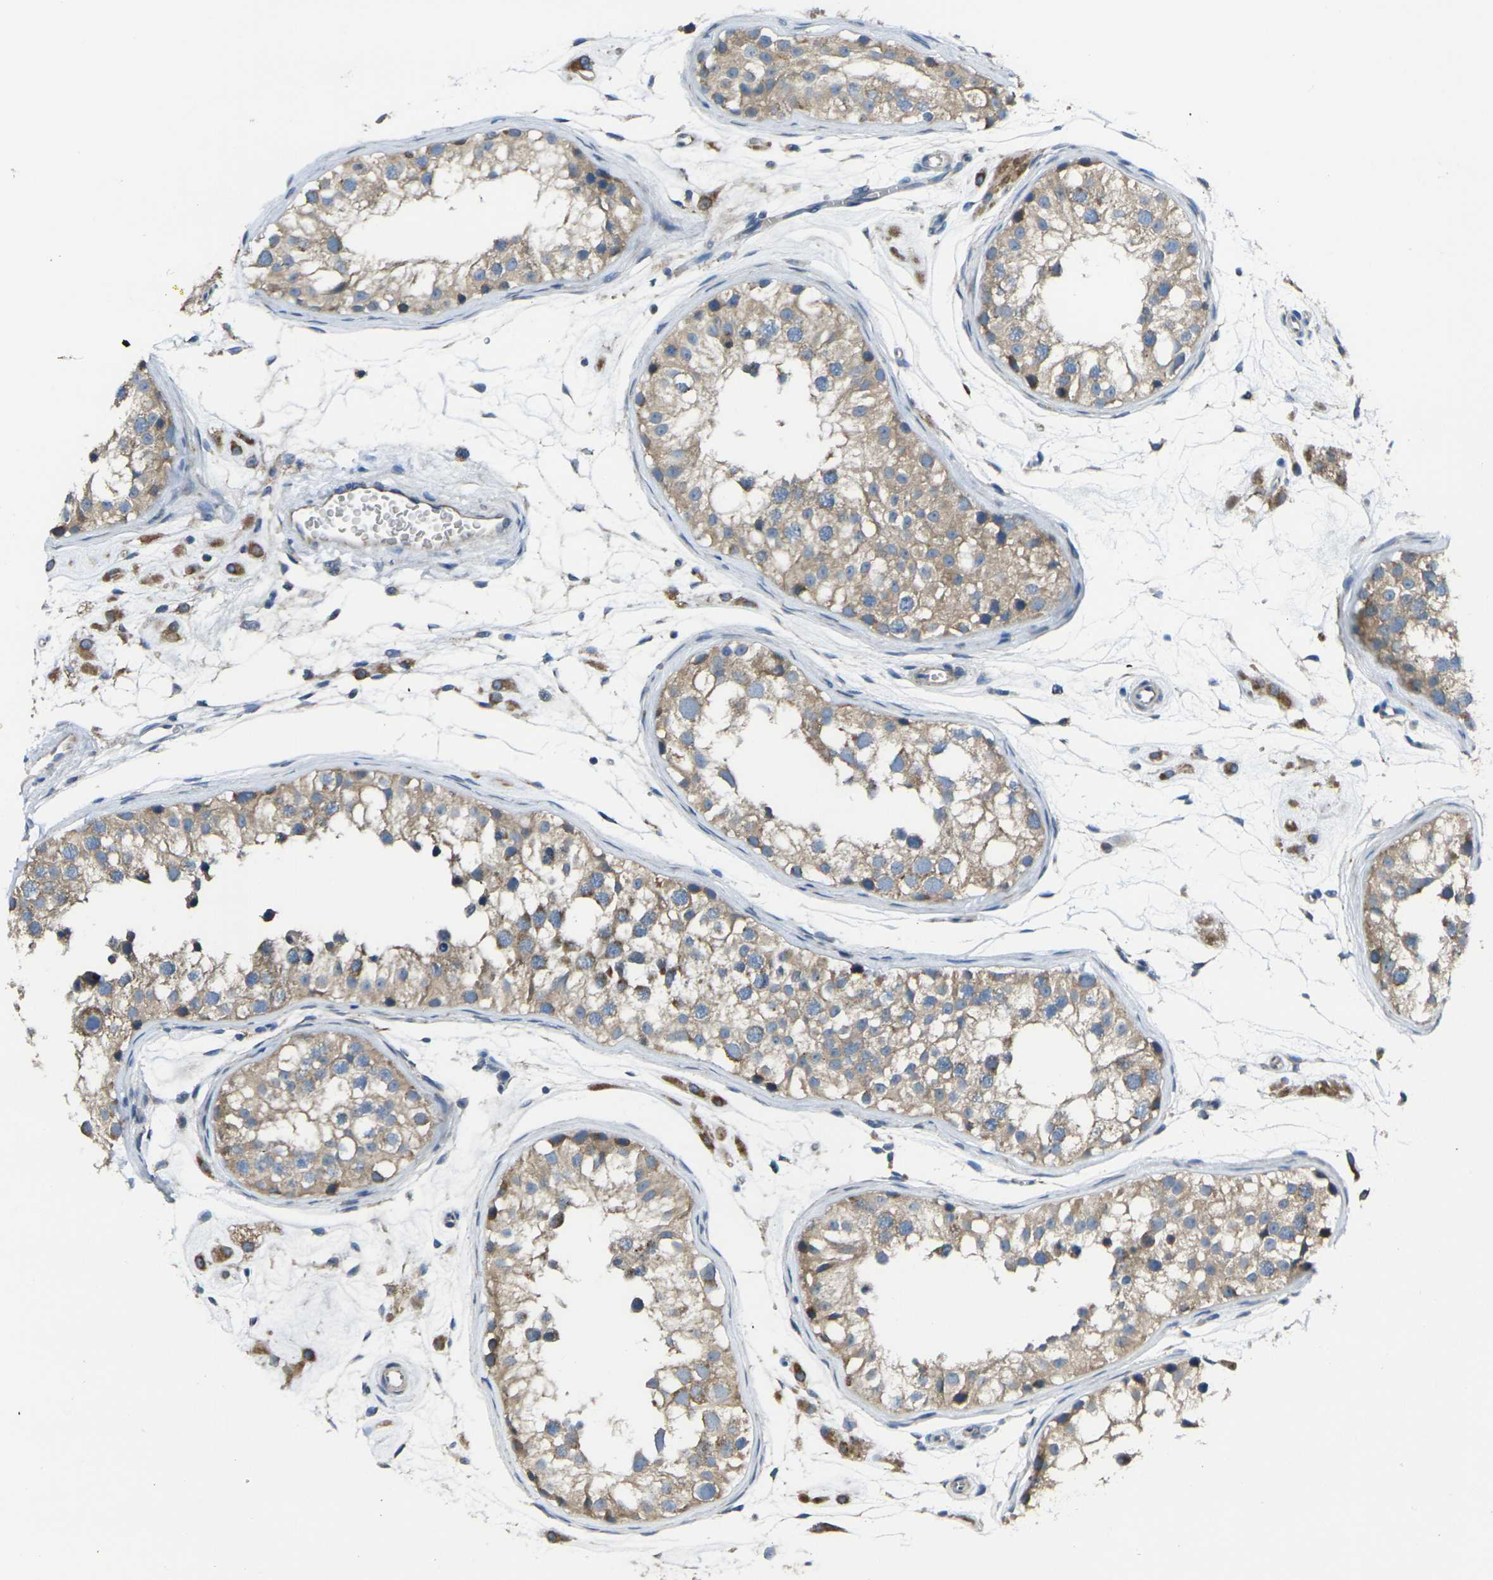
{"staining": {"intensity": "weak", "quantity": ">75%", "location": "cytoplasmic/membranous"}, "tissue": "testis", "cell_type": "Cells in seminiferous ducts", "image_type": "normal", "snomed": [{"axis": "morphology", "description": "Normal tissue, NOS"}, {"axis": "morphology", "description": "Adenocarcinoma, metastatic, NOS"}, {"axis": "topography", "description": "Testis"}], "caption": "Immunohistochemistry (DAB (3,3'-diaminobenzidine)) staining of unremarkable human testis shows weak cytoplasmic/membranous protein staining in approximately >75% of cells in seminiferous ducts.", "gene": "TMEM120B", "patient": {"sex": "male", "age": 26}}